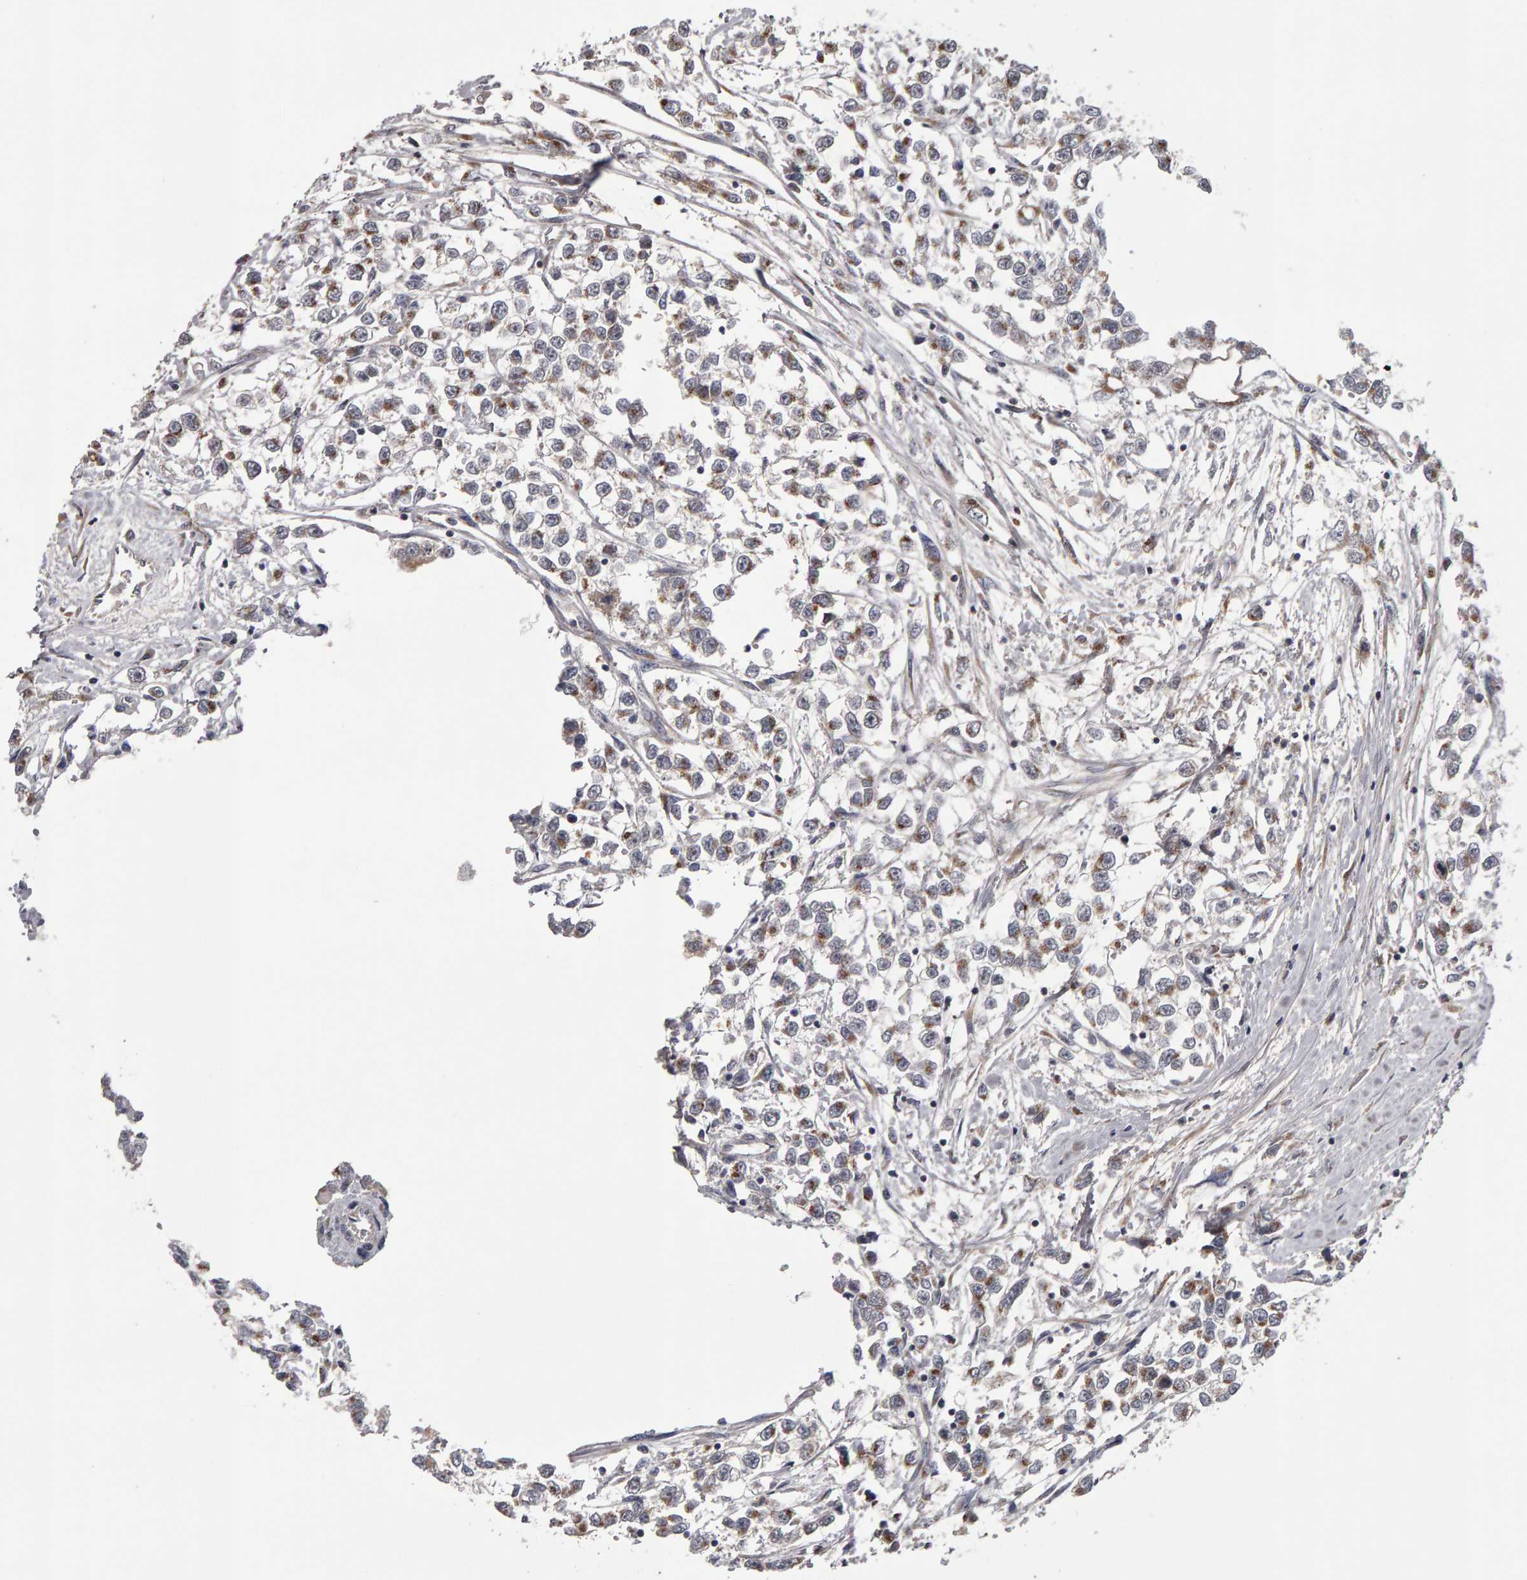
{"staining": {"intensity": "moderate", "quantity": "25%-75%", "location": "cytoplasmic/membranous"}, "tissue": "testis cancer", "cell_type": "Tumor cells", "image_type": "cancer", "snomed": [{"axis": "morphology", "description": "Seminoma, NOS"}, {"axis": "morphology", "description": "Carcinoma, Embryonal, NOS"}, {"axis": "topography", "description": "Testis"}], "caption": "IHC staining of testis cancer, which exhibits medium levels of moderate cytoplasmic/membranous expression in approximately 25%-75% of tumor cells indicating moderate cytoplasmic/membranous protein staining. The staining was performed using DAB (3,3'-diaminobenzidine) (brown) for protein detection and nuclei were counterstained in hematoxylin (blue).", "gene": "CANT1", "patient": {"sex": "male", "age": 51}}